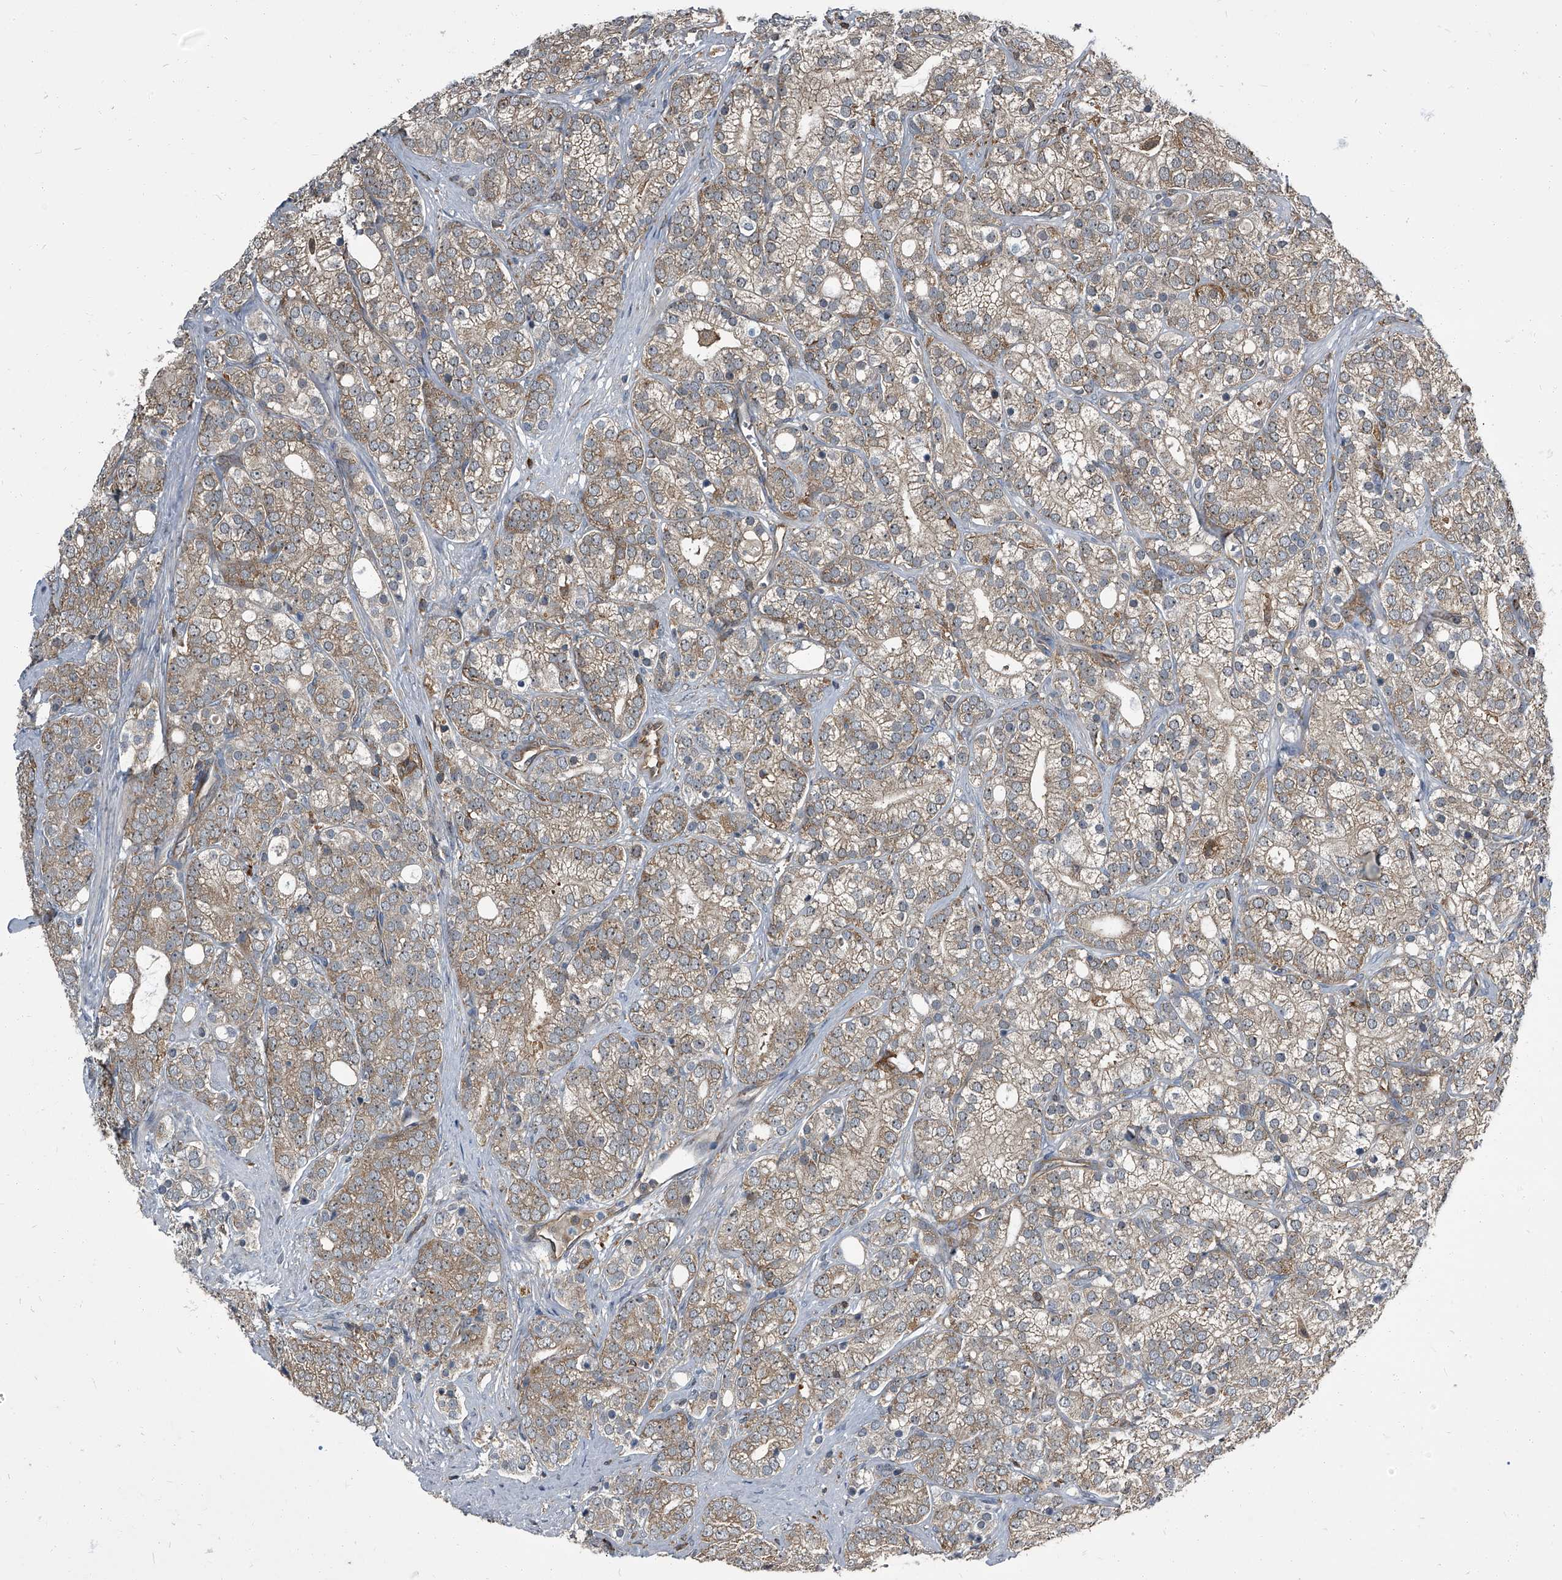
{"staining": {"intensity": "moderate", "quantity": ">75%", "location": "cytoplasmic/membranous"}, "tissue": "prostate cancer", "cell_type": "Tumor cells", "image_type": "cancer", "snomed": [{"axis": "morphology", "description": "Adenocarcinoma, High grade"}, {"axis": "topography", "description": "Prostate"}], "caption": "A high-resolution histopathology image shows IHC staining of adenocarcinoma (high-grade) (prostate), which displays moderate cytoplasmic/membranous staining in about >75% of tumor cells.", "gene": "CDV3", "patient": {"sex": "male", "age": 57}}